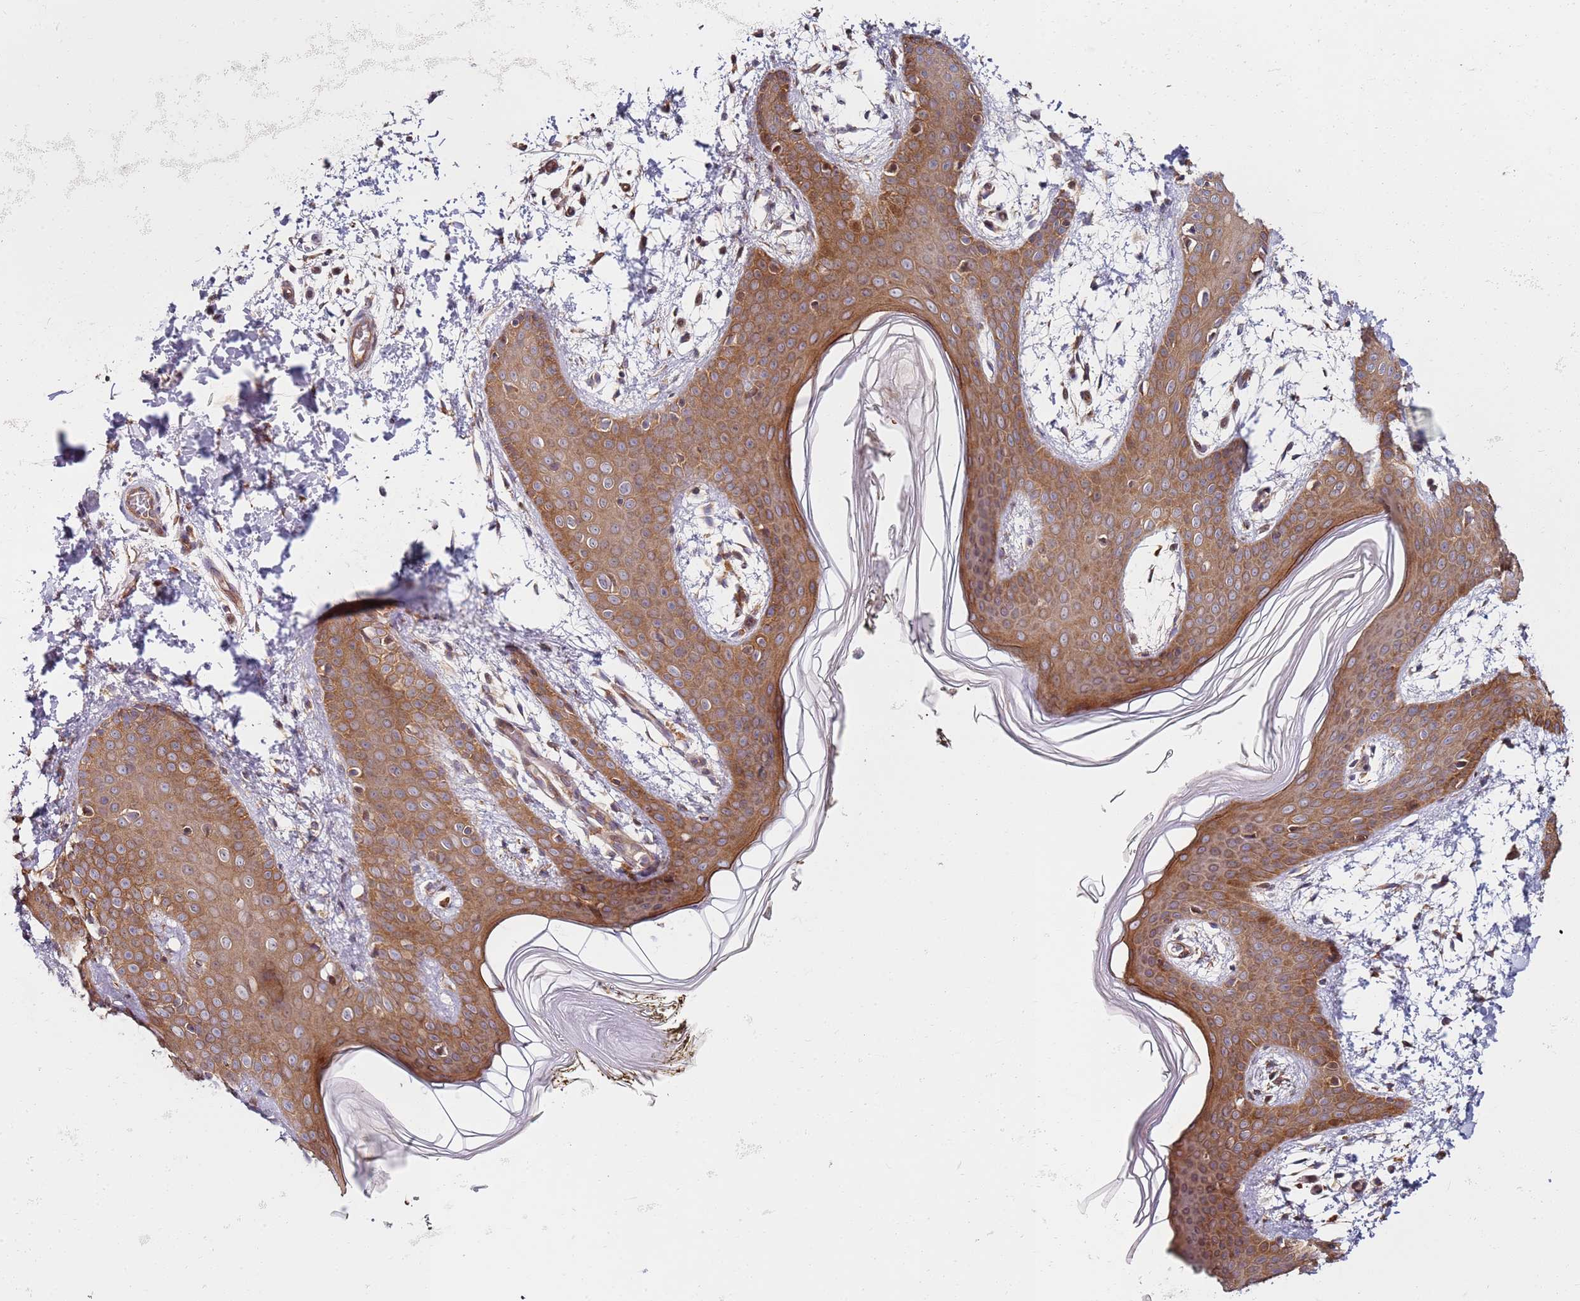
{"staining": {"intensity": "moderate", "quantity": ">75%", "location": "cytoplasmic/membranous"}, "tissue": "skin", "cell_type": "Fibroblasts", "image_type": "normal", "snomed": [{"axis": "morphology", "description": "Normal tissue, NOS"}, {"axis": "topography", "description": "Skin"}], "caption": "Protein staining reveals moderate cytoplasmic/membranous staining in about >75% of fibroblasts in unremarkable skin.", "gene": "RPS3A", "patient": {"sex": "male", "age": 36}}